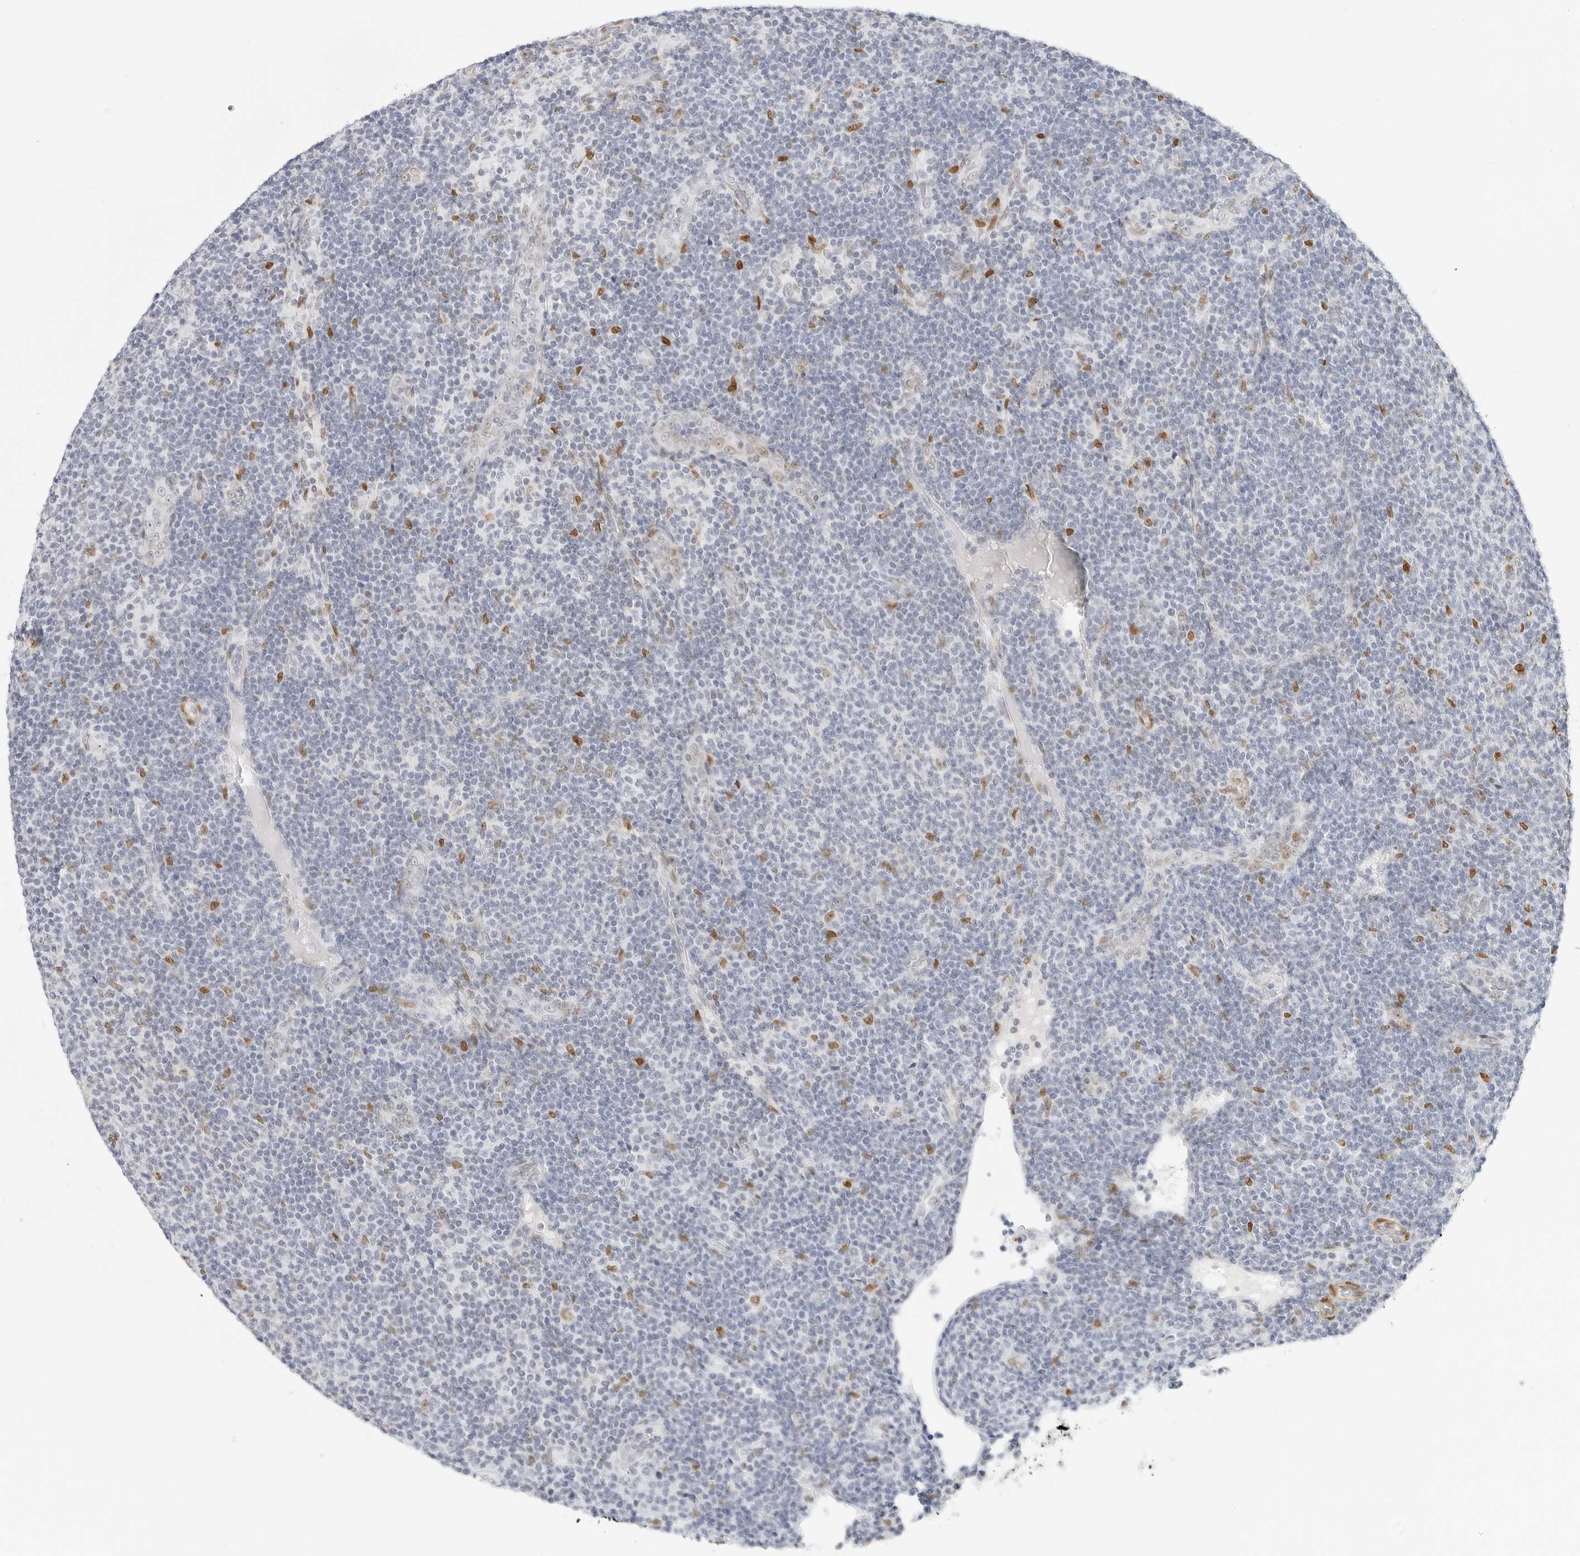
{"staining": {"intensity": "negative", "quantity": "none", "location": "none"}, "tissue": "lymphoma", "cell_type": "Tumor cells", "image_type": "cancer", "snomed": [{"axis": "morphology", "description": "Malignant lymphoma, non-Hodgkin's type, Low grade"}, {"axis": "topography", "description": "Lymph node"}], "caption": "A high-resolution histopathology image shows immunohistochemistry staining of malignant lymphoma, non-Hodgkin's type (low-grade), which exhibits no significant staining in tumor cells.", "gene": "SPIDR", "patient": {"sex": "male", "age": 66}}